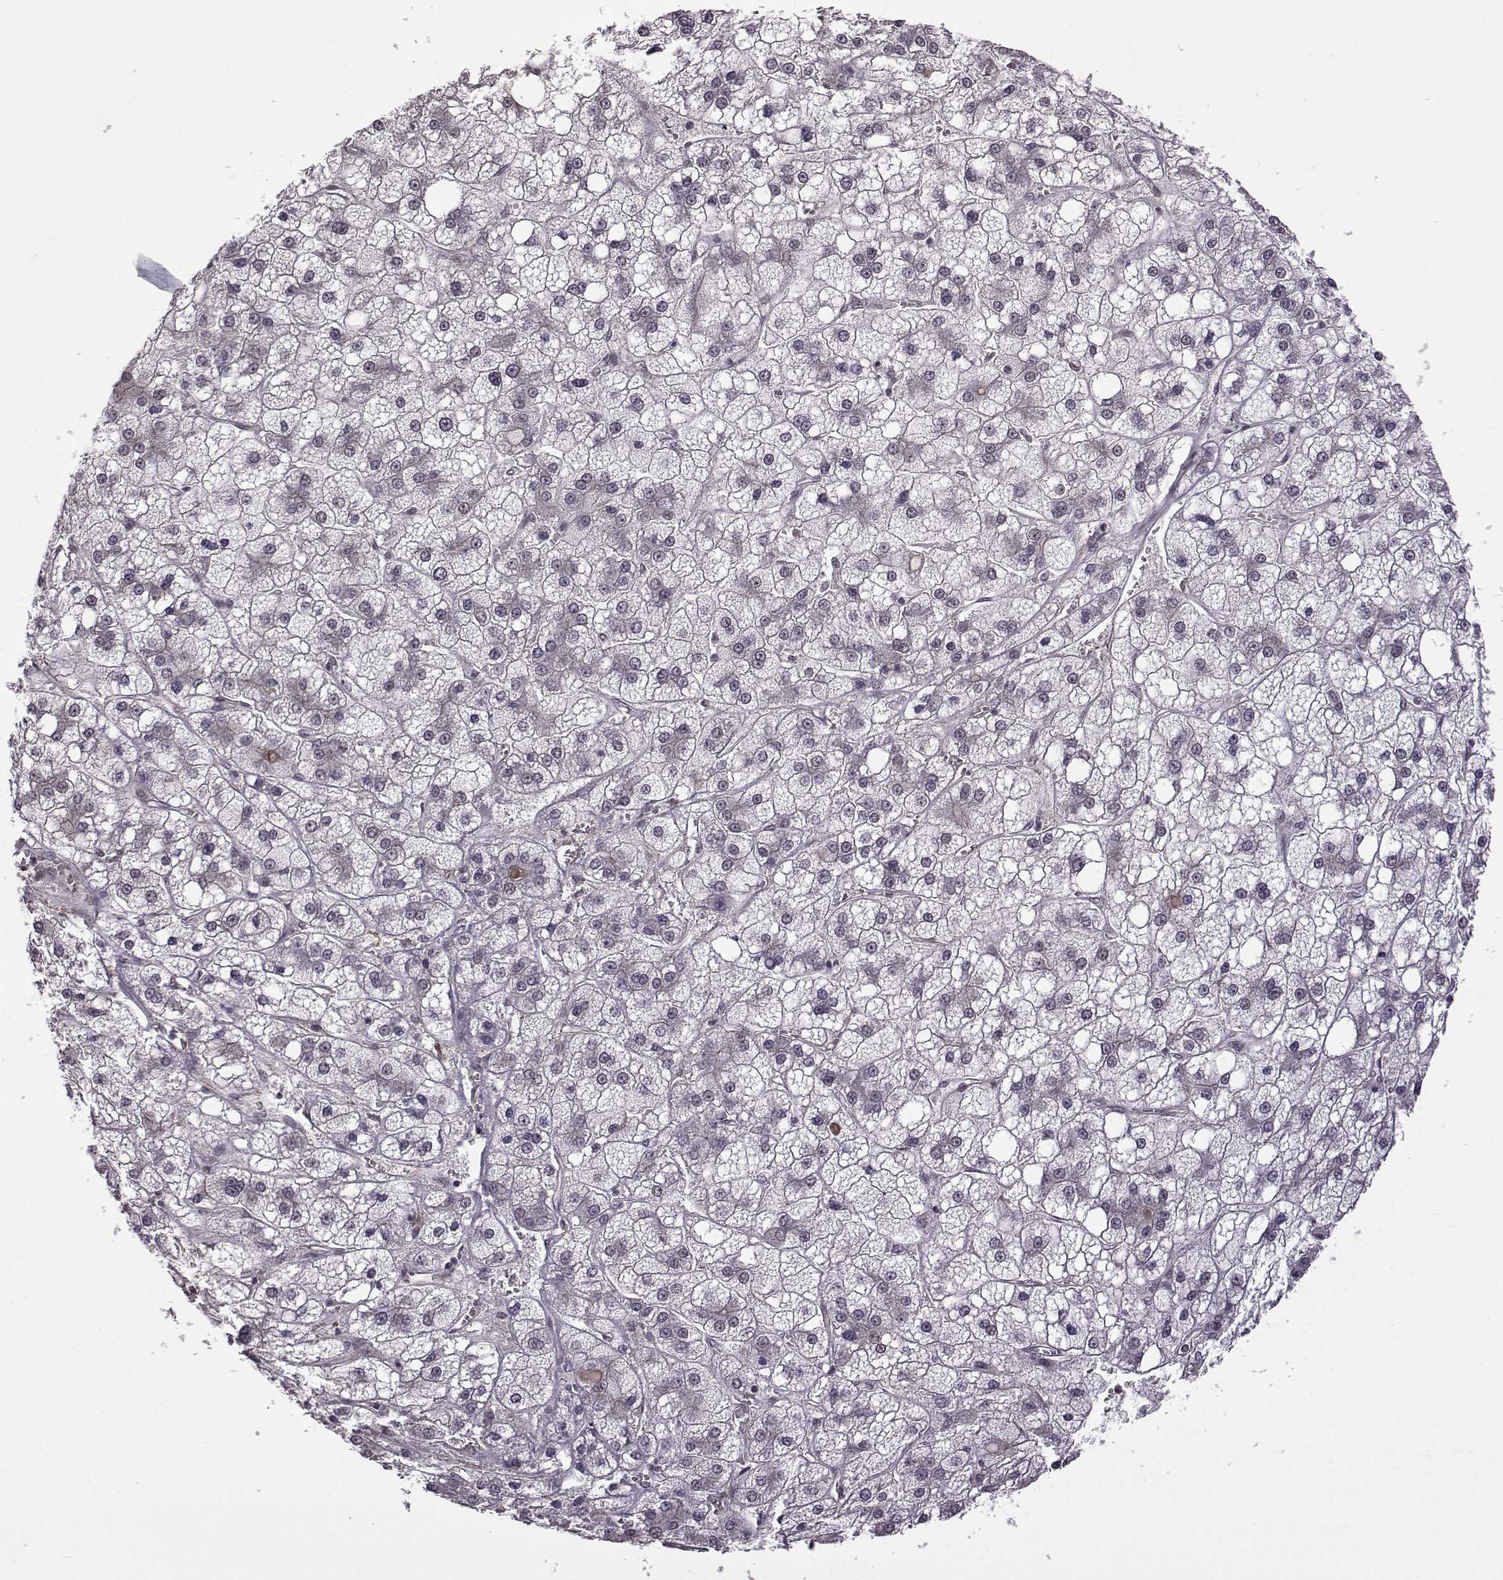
{"staining": {"intensity": "negative", "quantity": "none", "location": "none"}, "tissue": "liver cancer", "cell_type": "Tumor cells", "image_type": "cancer", "snomed": [{"axis": "morphology", "description": "Carcinoma, Hepatocellular, NOS"}, {"axis": "topography", "description": "Liver"}], "caption": "There is no significant positivity in tumor cells of hepatocellular carcinoma (liver).", "gene": "SYNPO2", "patient": {"sex": "male", "age": 73}}